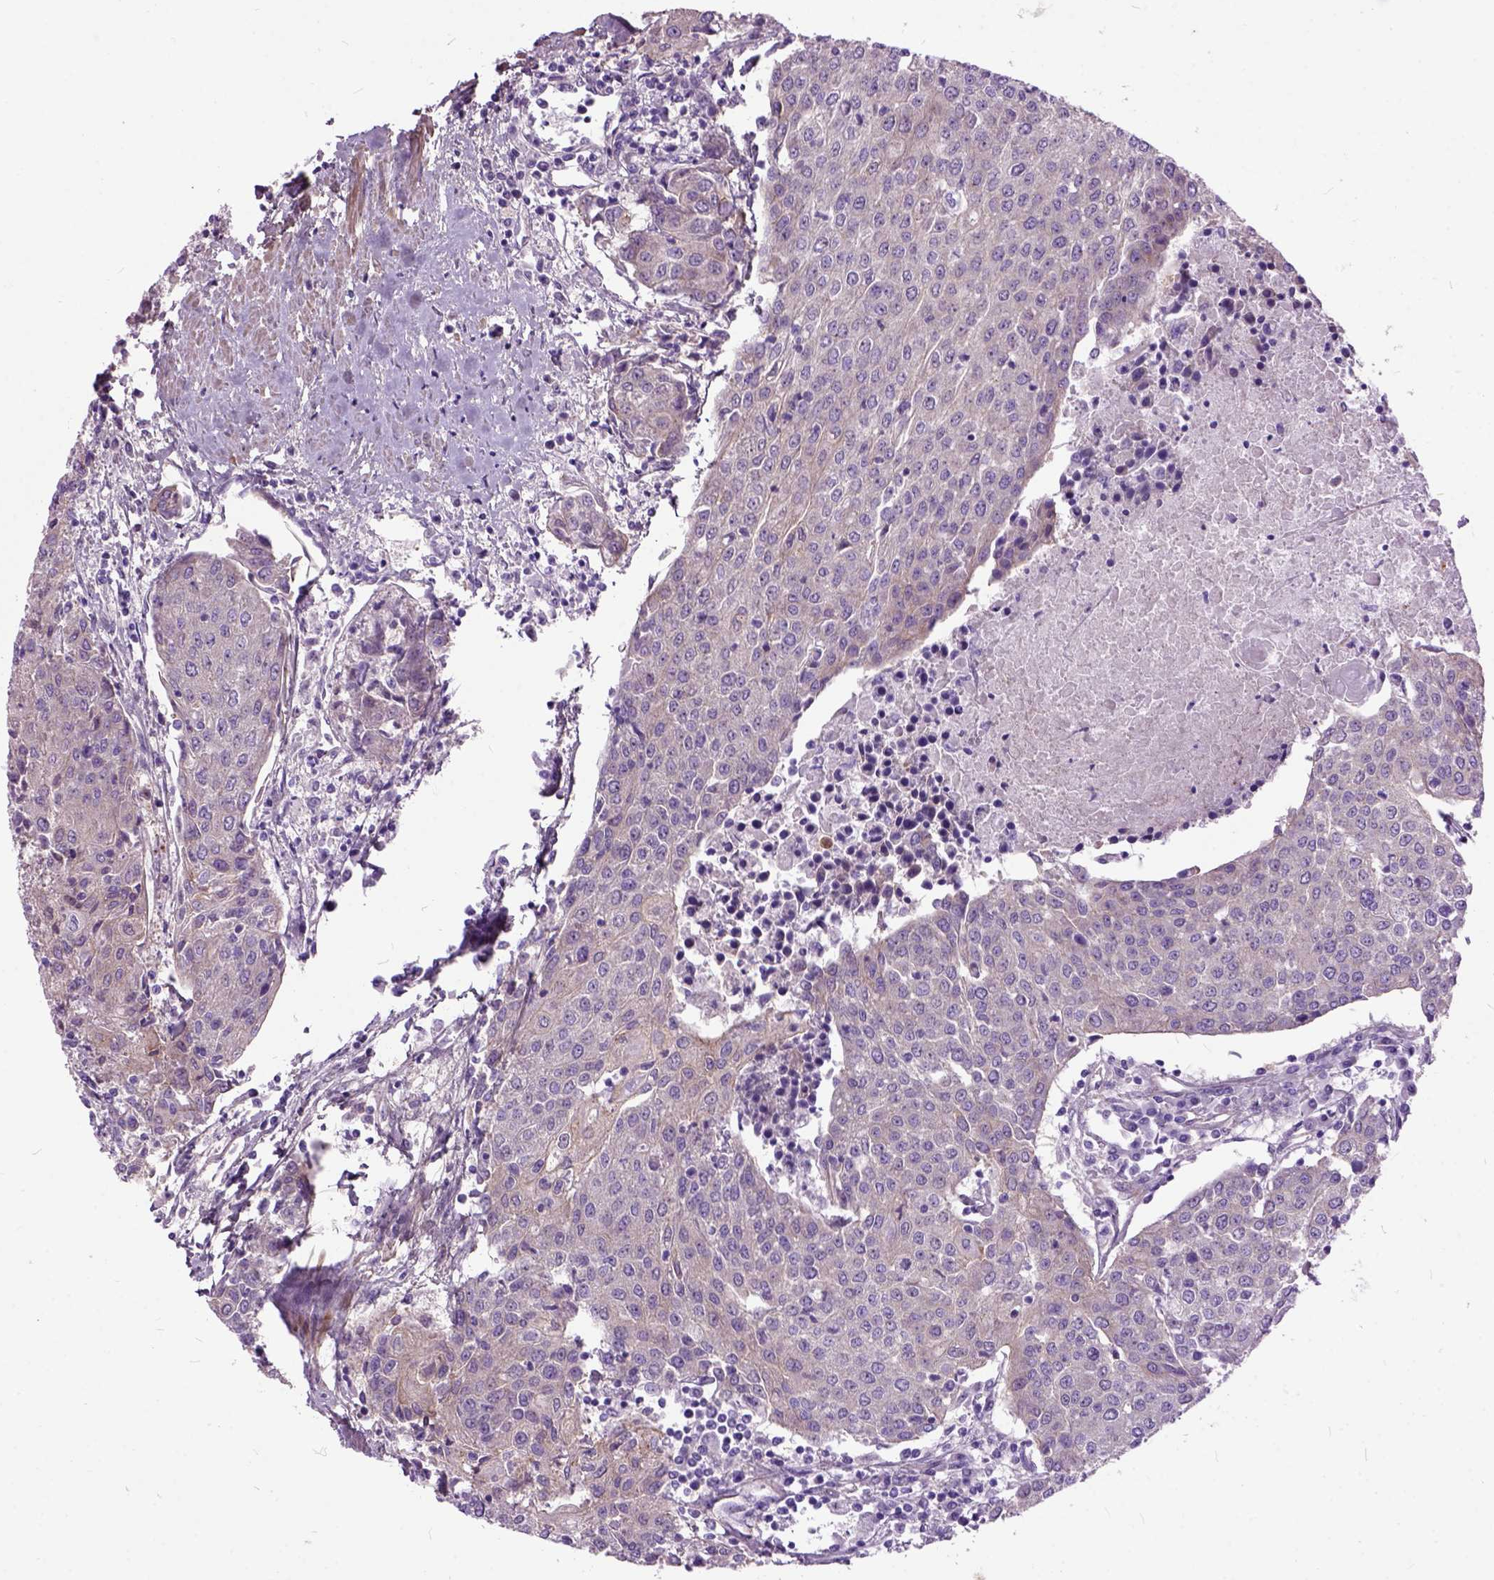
{"staining": {"intensity": "weak", "quantity": "<25%", "location": "cytoplasmic/membranous"}, "tissue": "urothelial cancer", "cell_type": "Tumor cells", "image_type": "cancer", "snomed": [{"axis": "morphology", "description": "Urothelial carcinoma, High grade"}, {"axis": "topography", "description": "Urinary bladder"}], "caption": "The IHC image has no significant expression in tumor cells of urothelial cancer tissue.", "gene": "MAPT", "patient": {"sex": "female", "age": 85}}